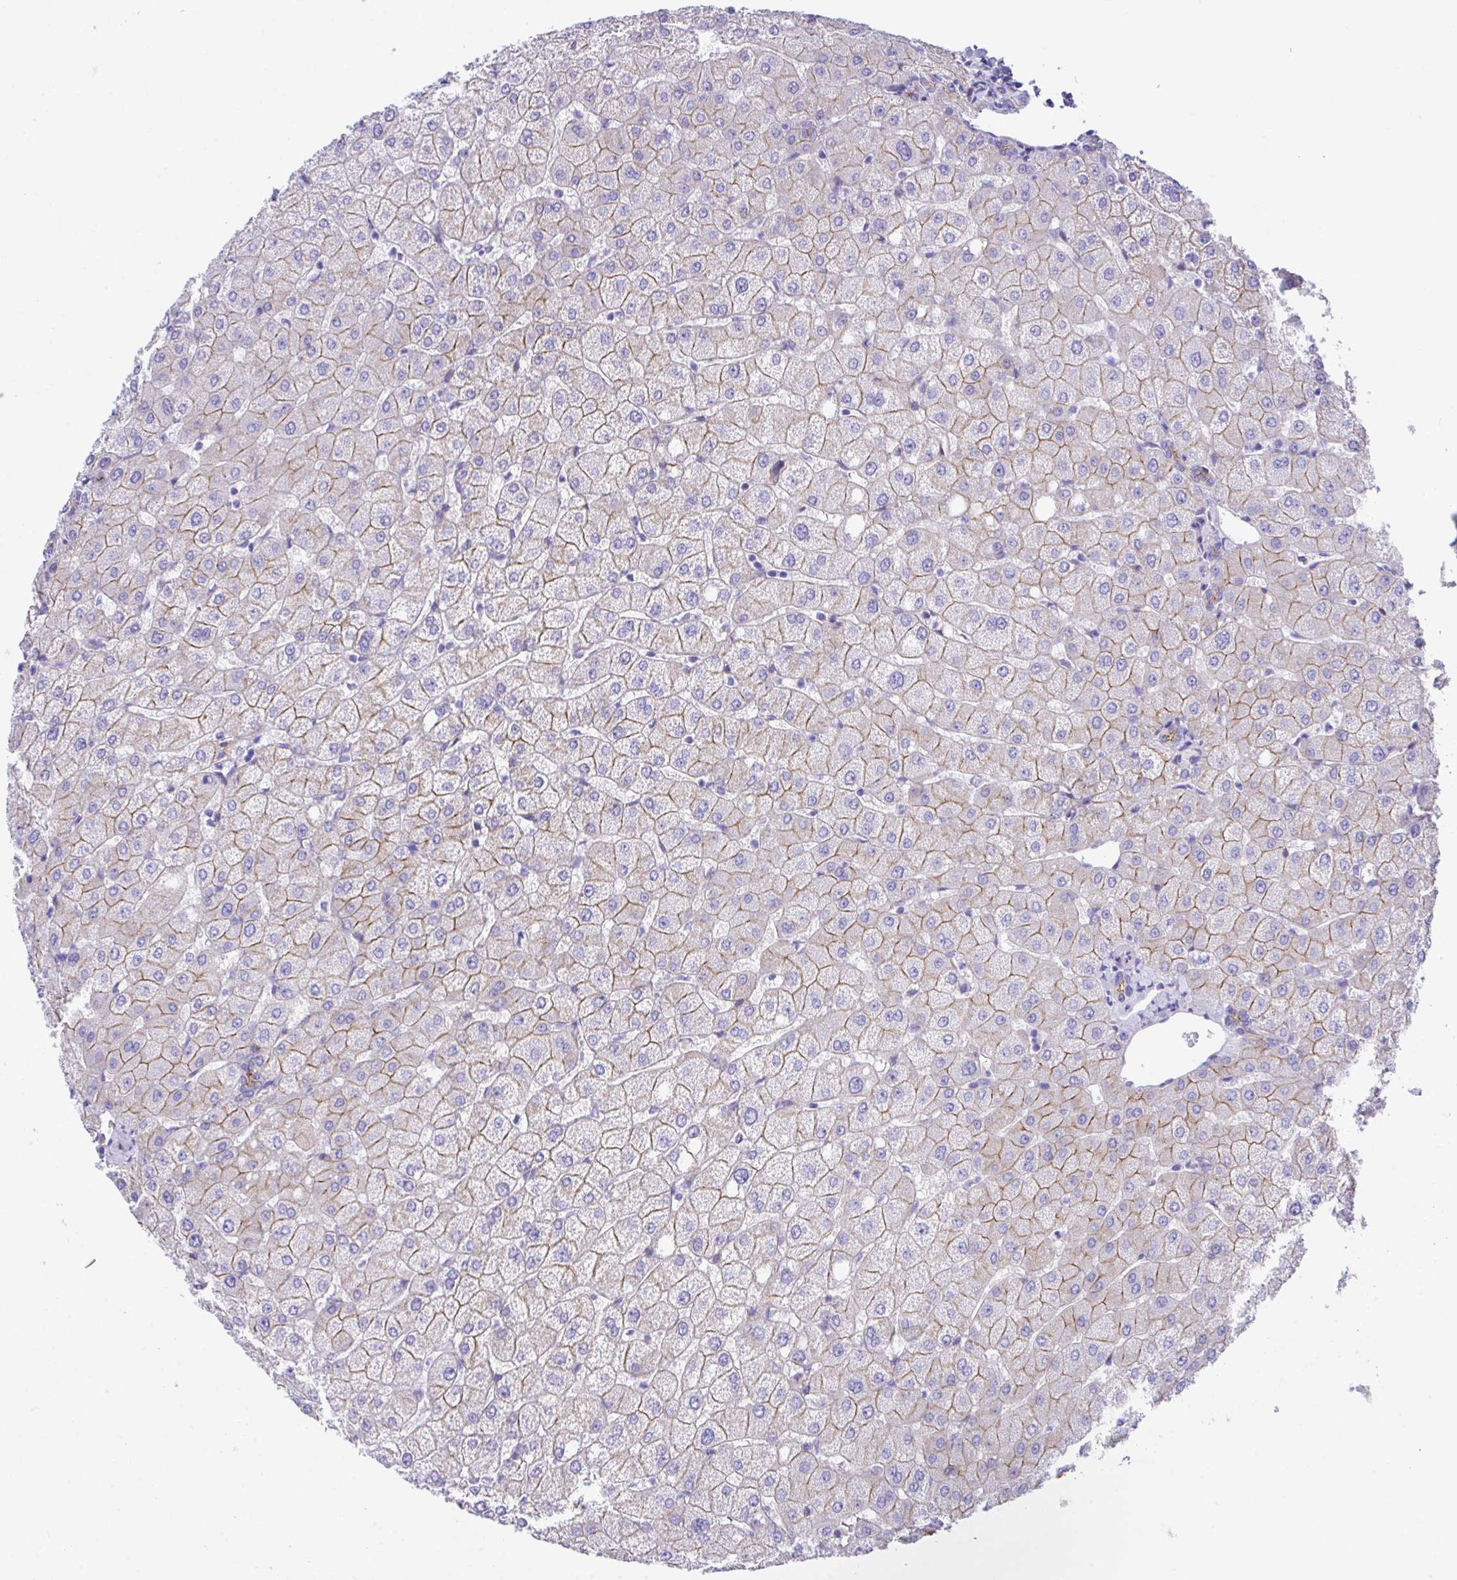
{"staining": {"intensity": "weak", "quantity": ">75%", "location": "cytoplasmic/membranous"}, "tissue": "liver", "cell_type": "Cholangiocytes", "image_type": "normal", "snomed": [{"axis": "morphology", "description": "Normal tissue, NOS"}, {"axis": "topography", "description": "Liver"}], "caption": "This micrograph displays immunohistochemistry (IHC) staining of normal human liver, with low weak cytoplasmic/membranous expression in approximately >75% of cholangiocytes.", "gene": "SLC16A6", "patient": {"sex": "female", "age": 54}}